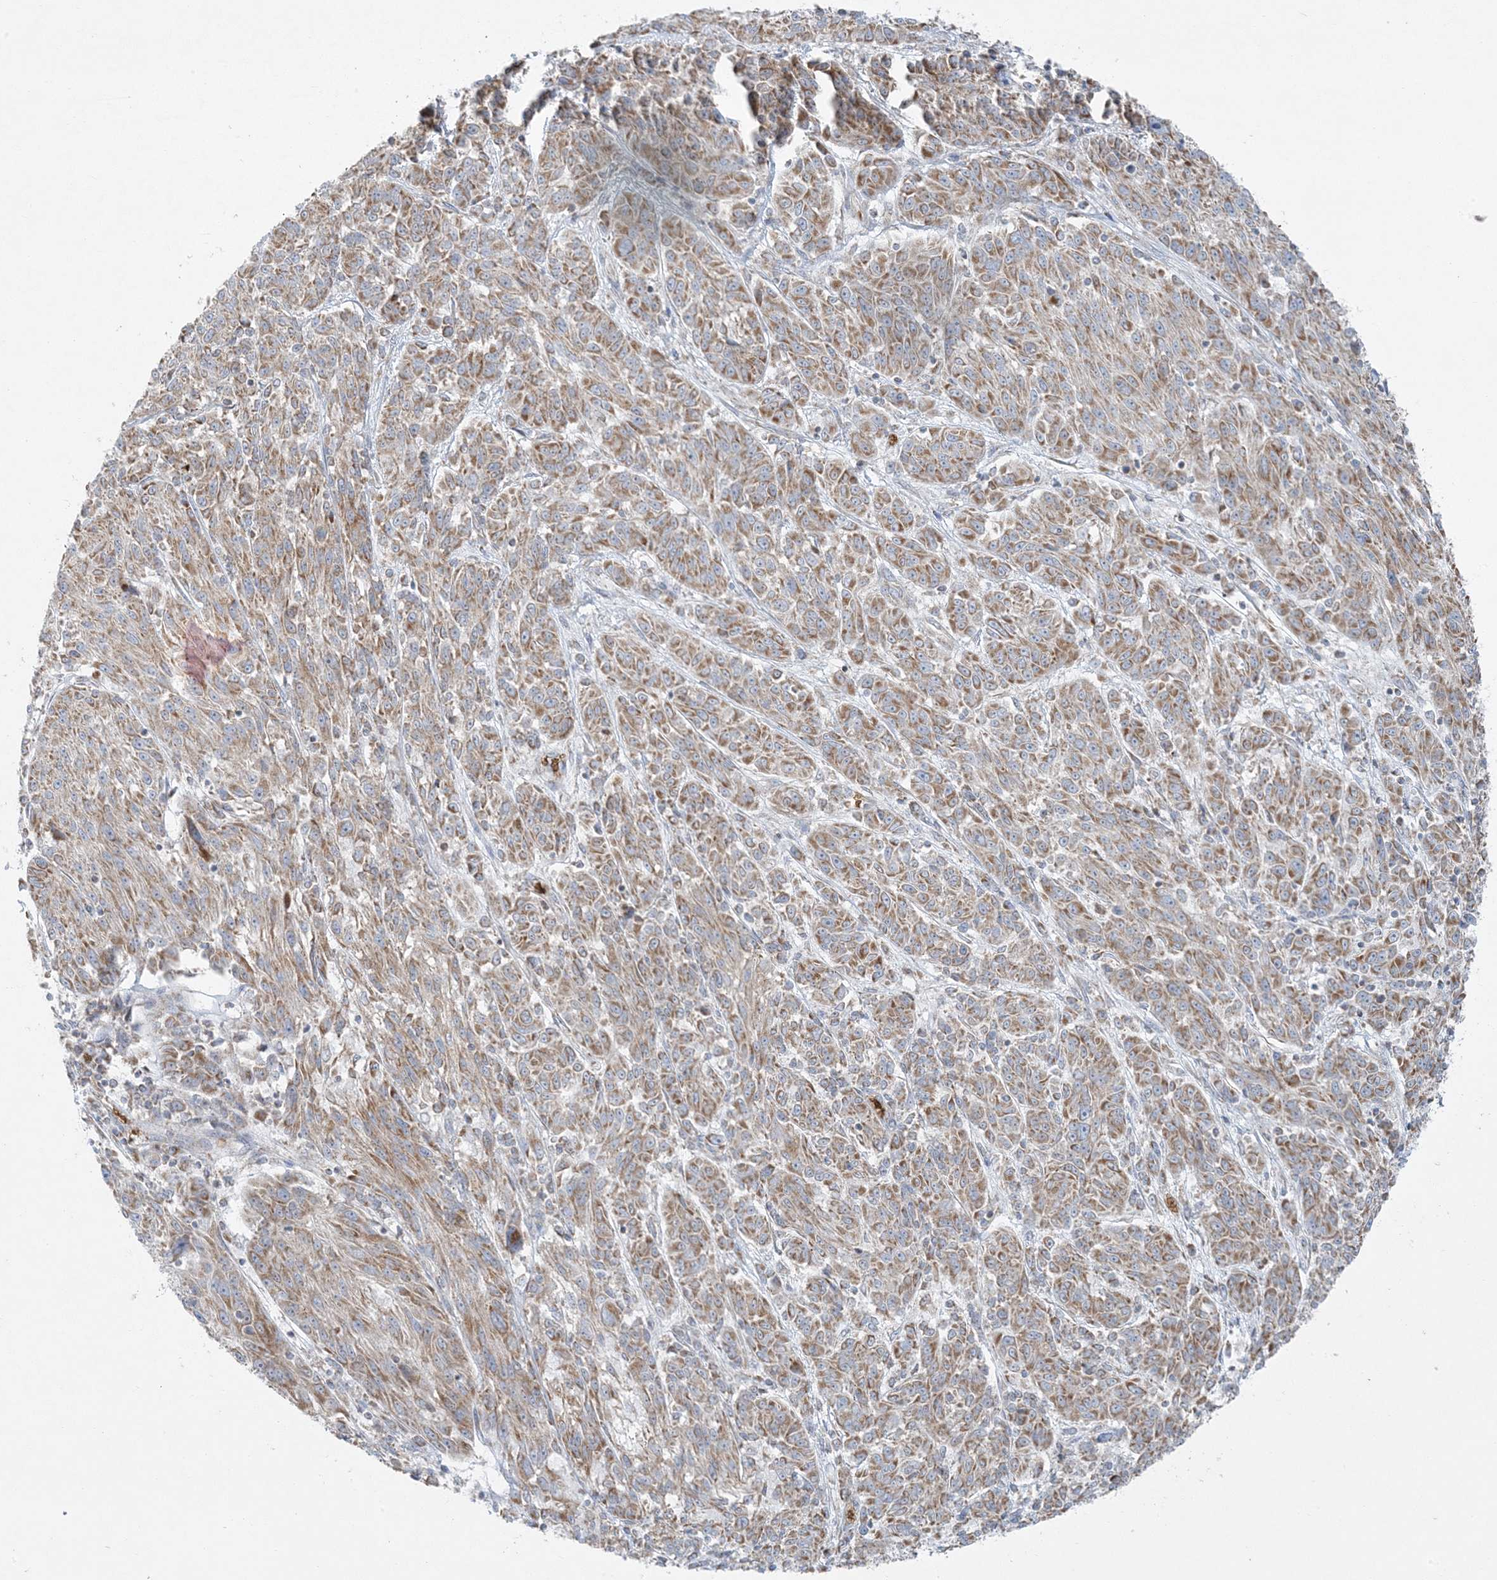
{"staining": {"intensity": "moderate", "quantity": ">75%", "location": "cytoplasmic/membranous"}, "tissue": "melanoma", "cell_type": "Tumor cells", "image_type": "cancer", "snomed": [{"axis": "morphology", "description": "Malignant melanoma, NOS"}, {"axis": "topography", "description": "Skin"}], "caption": "This histopathology image shows malignant melanoma stained with IHC to label a protein in brown. The cytoplasmic/membranous of tumor cells show moderate positivity for the protein. Nuclei are counter-stained blue.", "gene": "PIK3R4", "patient": {"sex": "male", "age": 53}}